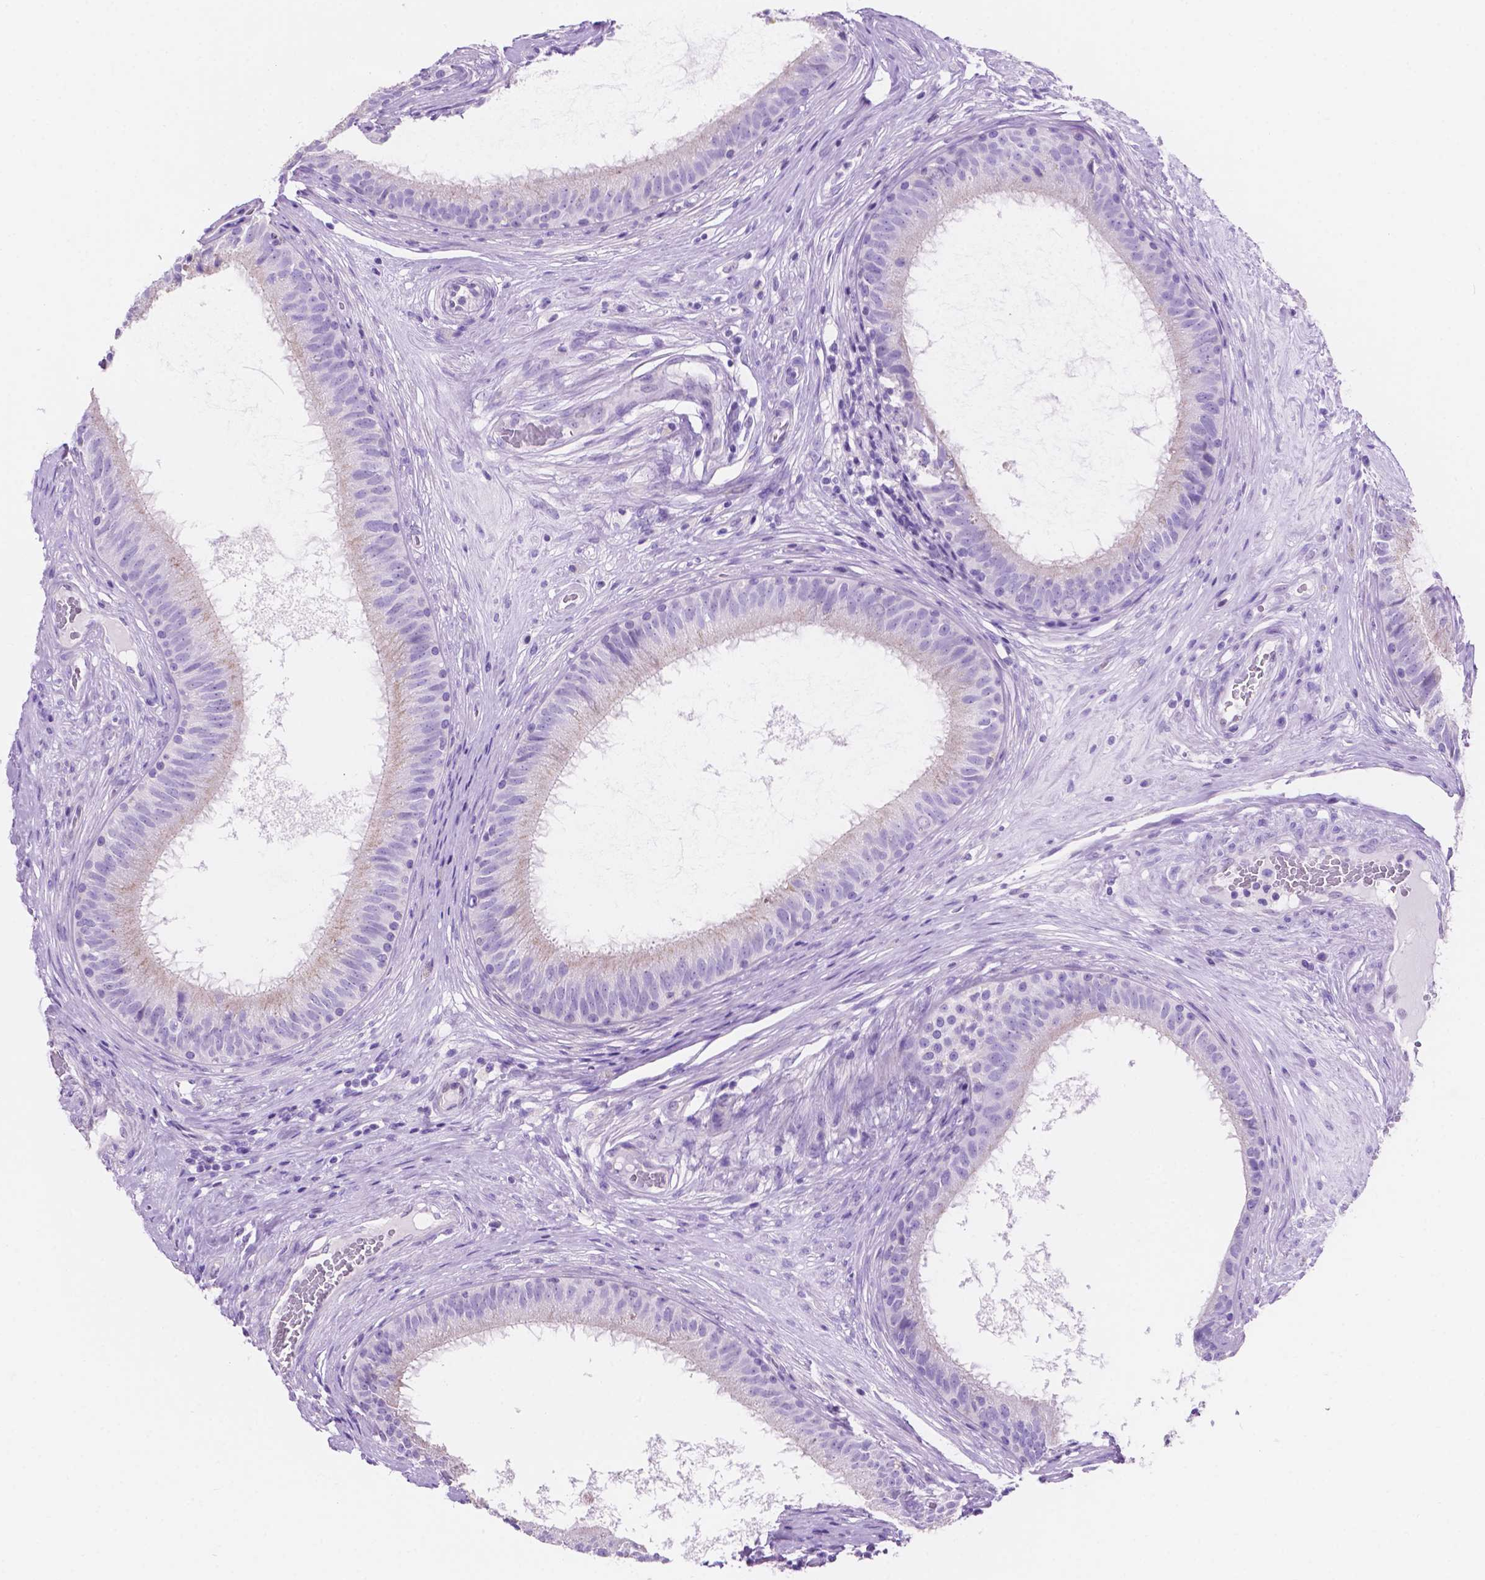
{"staining": {"intensity": "negative", "quantity": "none", "location": "none"}, "tissue": "epididymis", "cell_type": "Glandular cells", "image_type": "normal", "snomed": [{"axis": "morphology", "description": "Normal tissue, NOS"}, {"axis": "topography", "description": "Epididymis"}], "caption": "Epididymis was stained to show a protein in brown. There is no significant staining in glandular cells. Nuclei are stained in blue.", "gene": "IGFN1", "patient": {"sex": "male", "age": 59}}